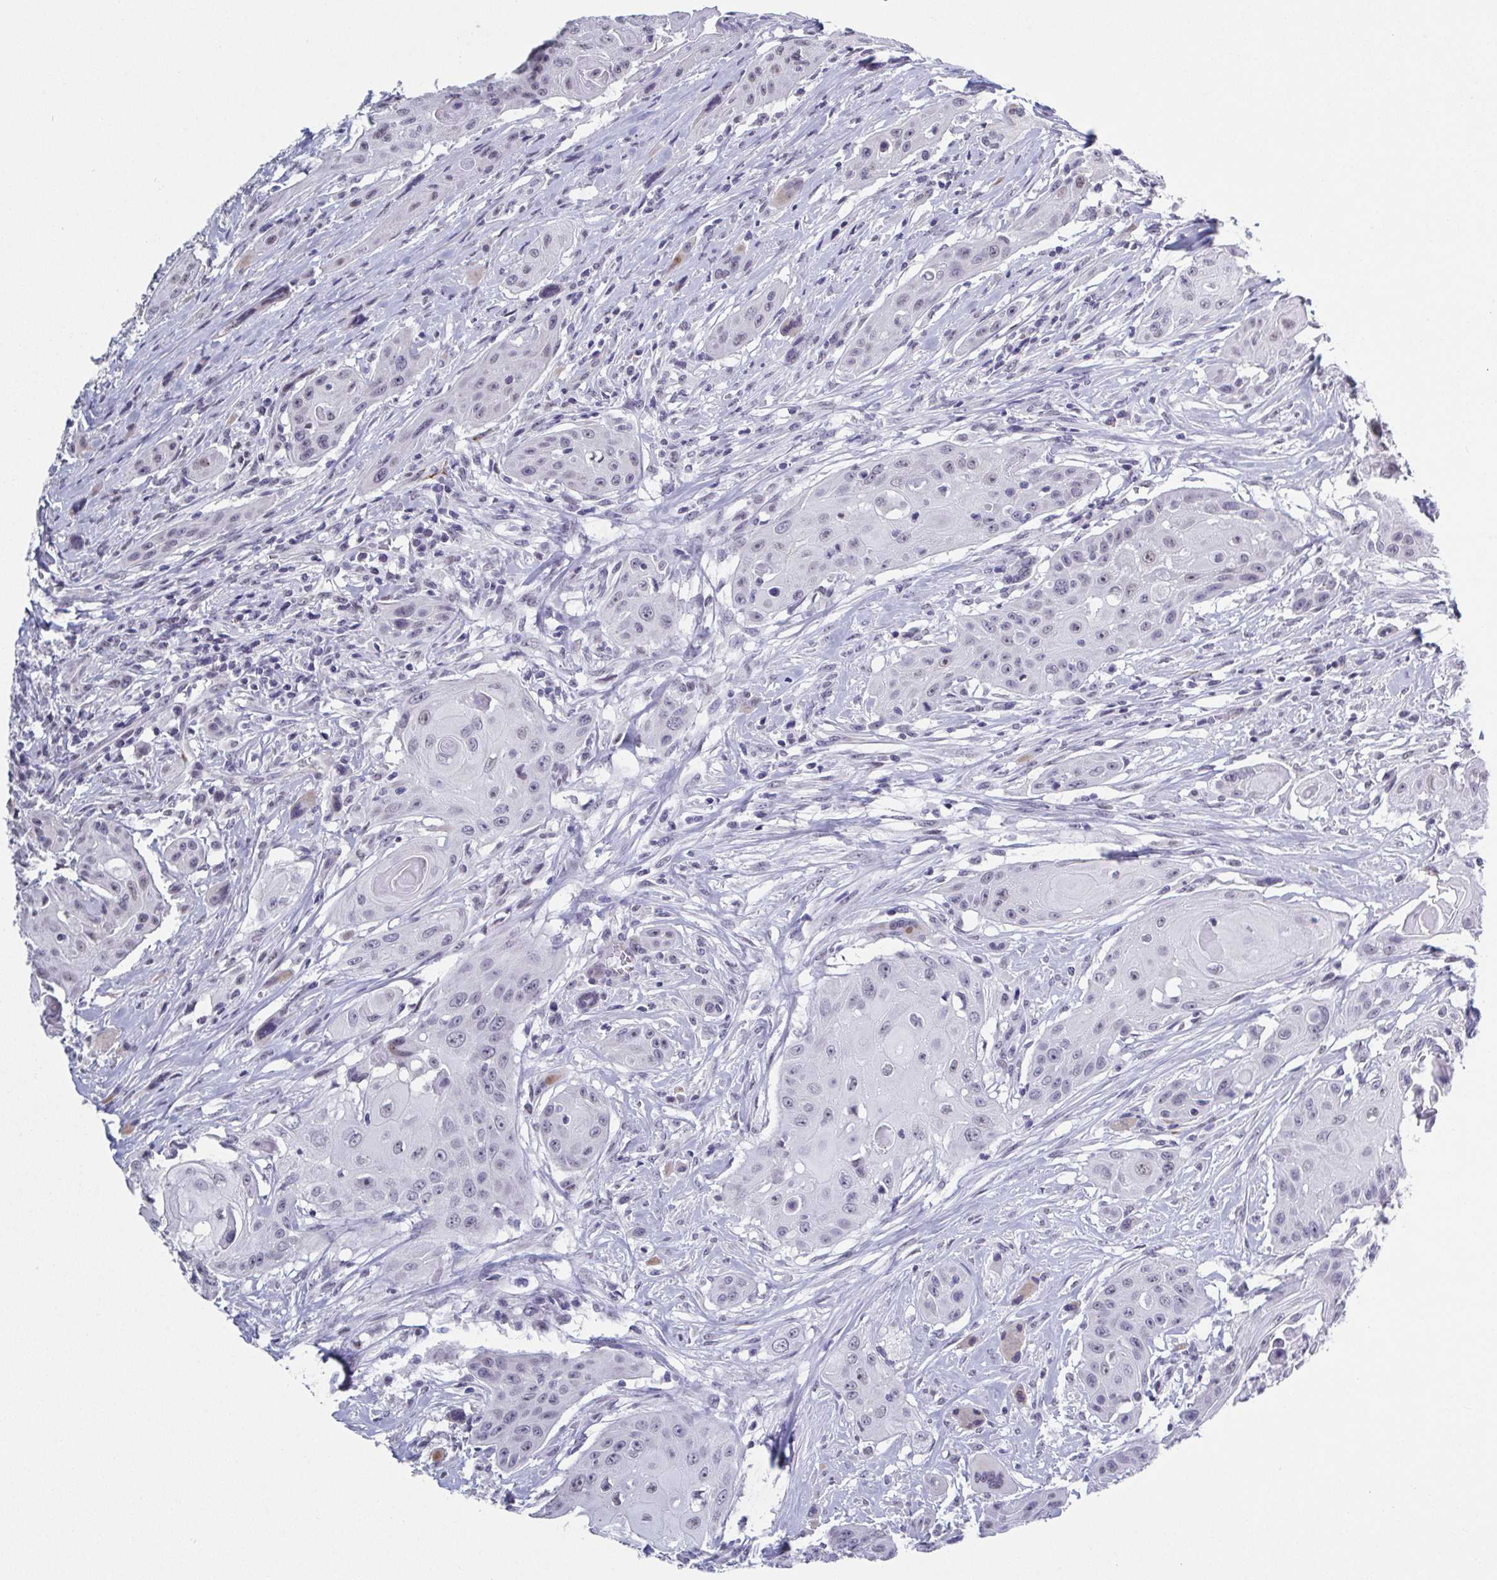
{"staining": {"intensity": "negative", "quantity": "none", "location": "none"}, "tissue": "head and neck cancer", "cell_type": "Tumor cells", "image_type": "cancer", "snomed": [{"axis": "morphology", "description": "Squamous cell carcinoma, NOS"}, {"axis": "topography", "description": "Oral tissue"}, {"axis": "topography", "description": "Head-Neck"}, {"axis": "topography", "description": "Neck, NOS"}], "caption": "This is an immunohistochemistry histopathology image of squamous cell carcinoma (head and neck). There is no positivity in tumor cells.", "gene": "TMEM92", "patient": {"sex": "female", "age": 55}}